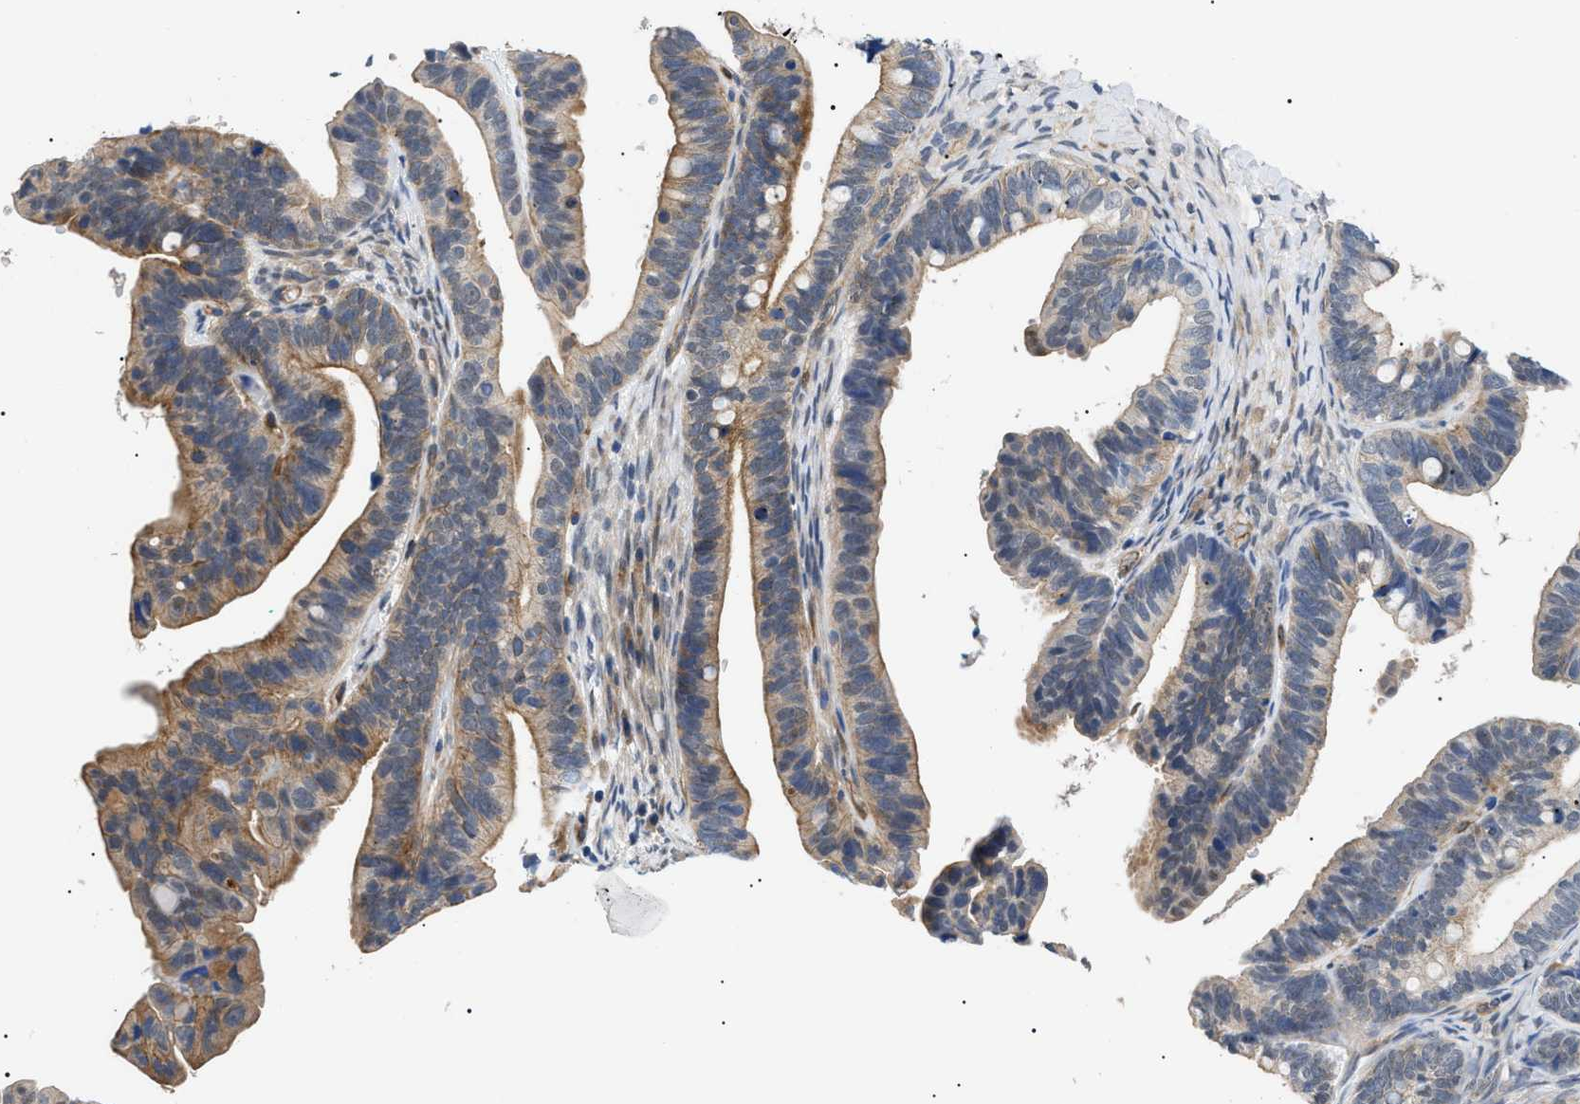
{"staining": {"intensity": "moderate", "quantity": "25%-75%", "location": "cytoplasmic/membranous"}, "tissue": "ovarian cancer", "cell_type": "Tumor cells", "image_type": "cancer", "snomed": [{"axis": "morphology", "description": "Cystadenocarcinoma, serous, NOS"}, {"axis": "topography", "description": "Ovary"}], "caption": "Approximately 25%-75% of tumor cells in human ovarian cancer (serous cystadenocarcinoma) display moderate cytoplasmic/membranous protein expression as visualized by brown immunohistochemical staining.", "gene": "CRCP", "patient": {"sex": "female", "age": 56}}